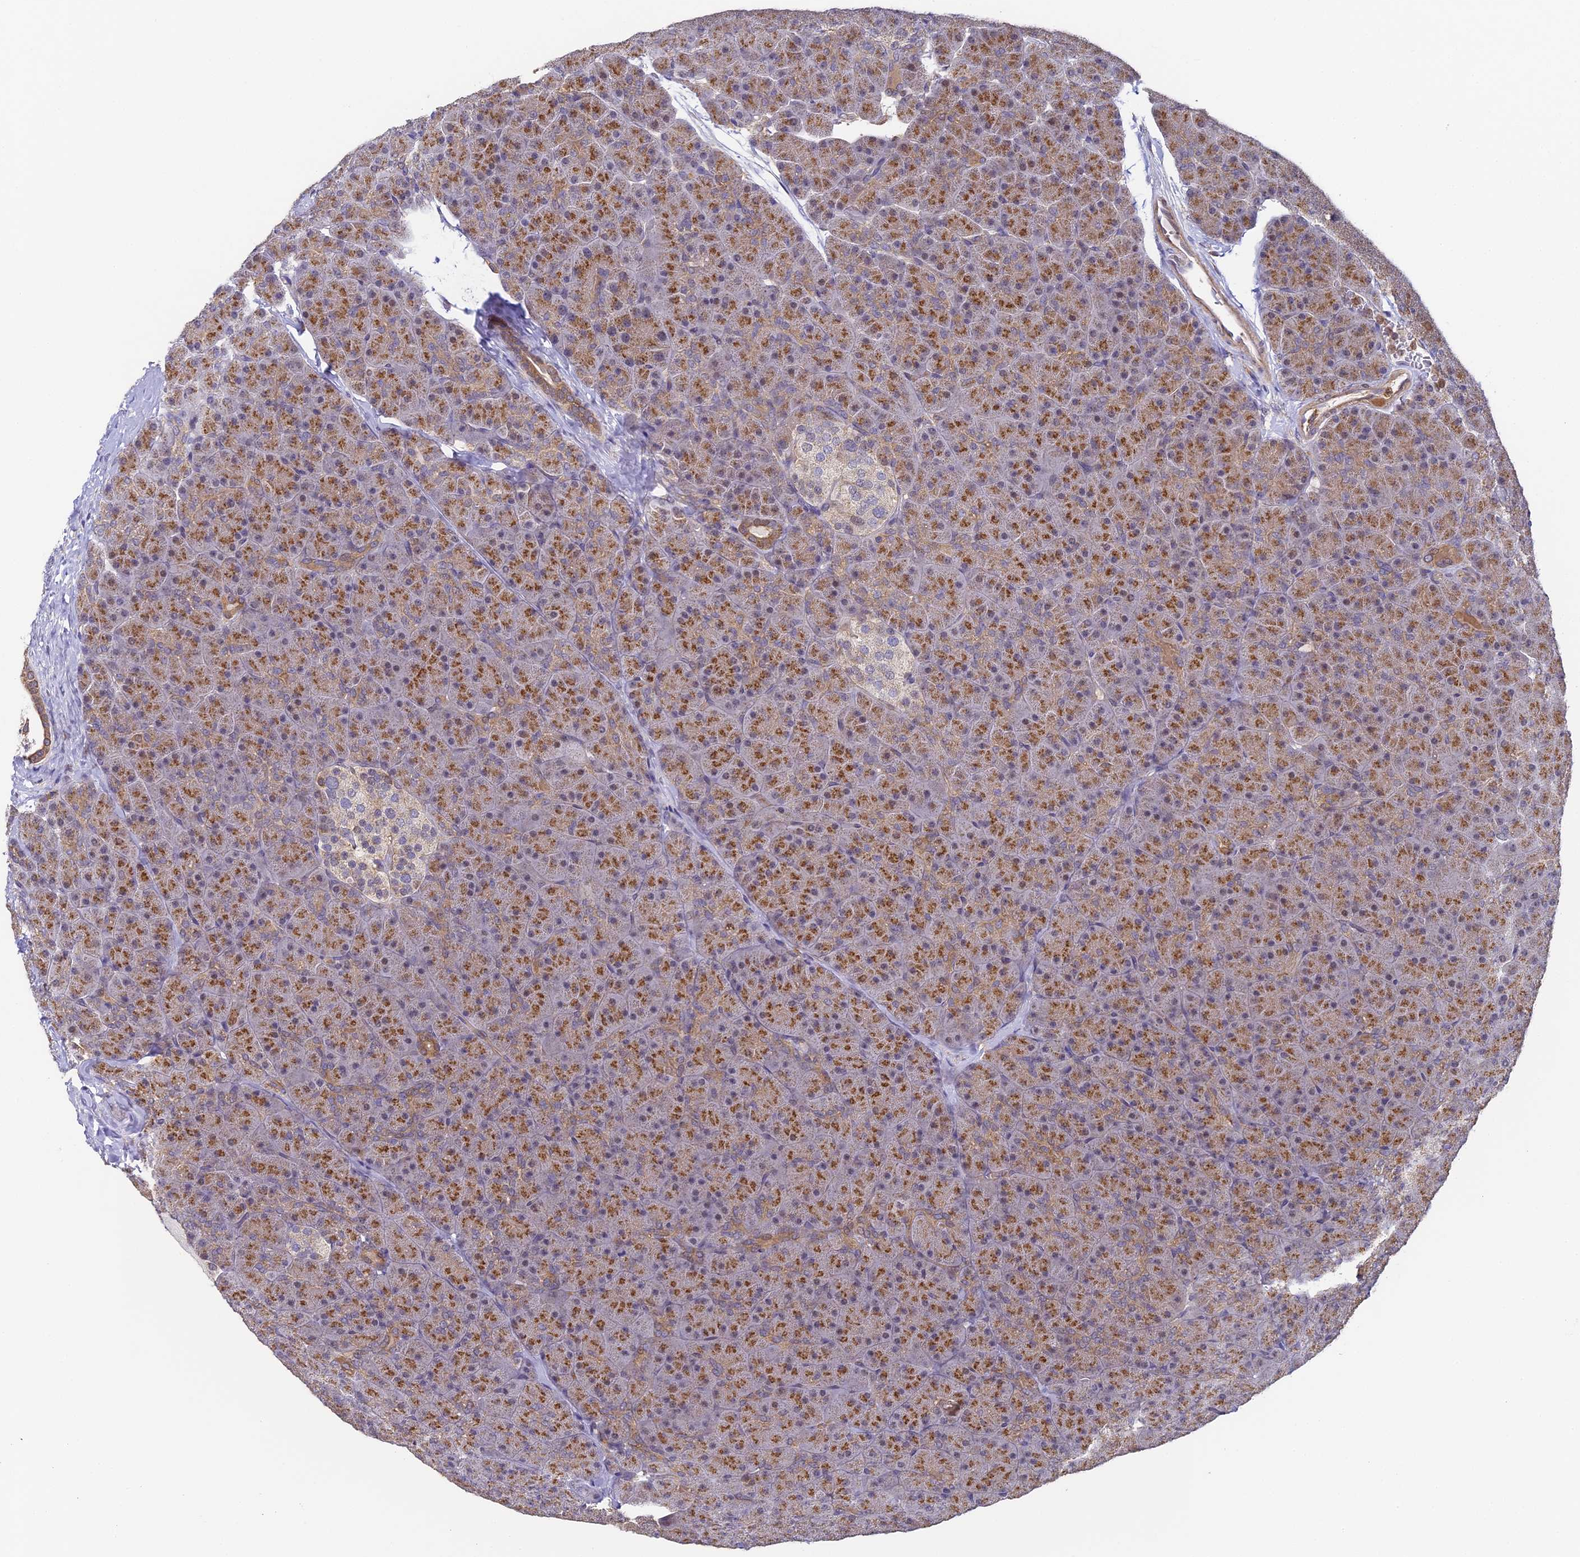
{"staining": {"intensity": "moderate", "quantity": ">75%", "location": "cytoplasmic/membranous,nuclear"}, "tissue": "pancreas", "cell_type": "Exocrine glandular cells", "image_type": "normal", "snomed": [{"axis": "morphology", "description": "Normal tissue, NOS"}, {"axis": "topography", "description": "Pancreas"}], "caption": "Benign pancreas was stained to show a protein in brown. There is medium levels of moderate cytoplasmic/membranous,nuclear expression in approximately >75% of exocrine glandular cells.", "gene": "ENSG00000268870", "patient": {"sex": "male", "age": 36}}